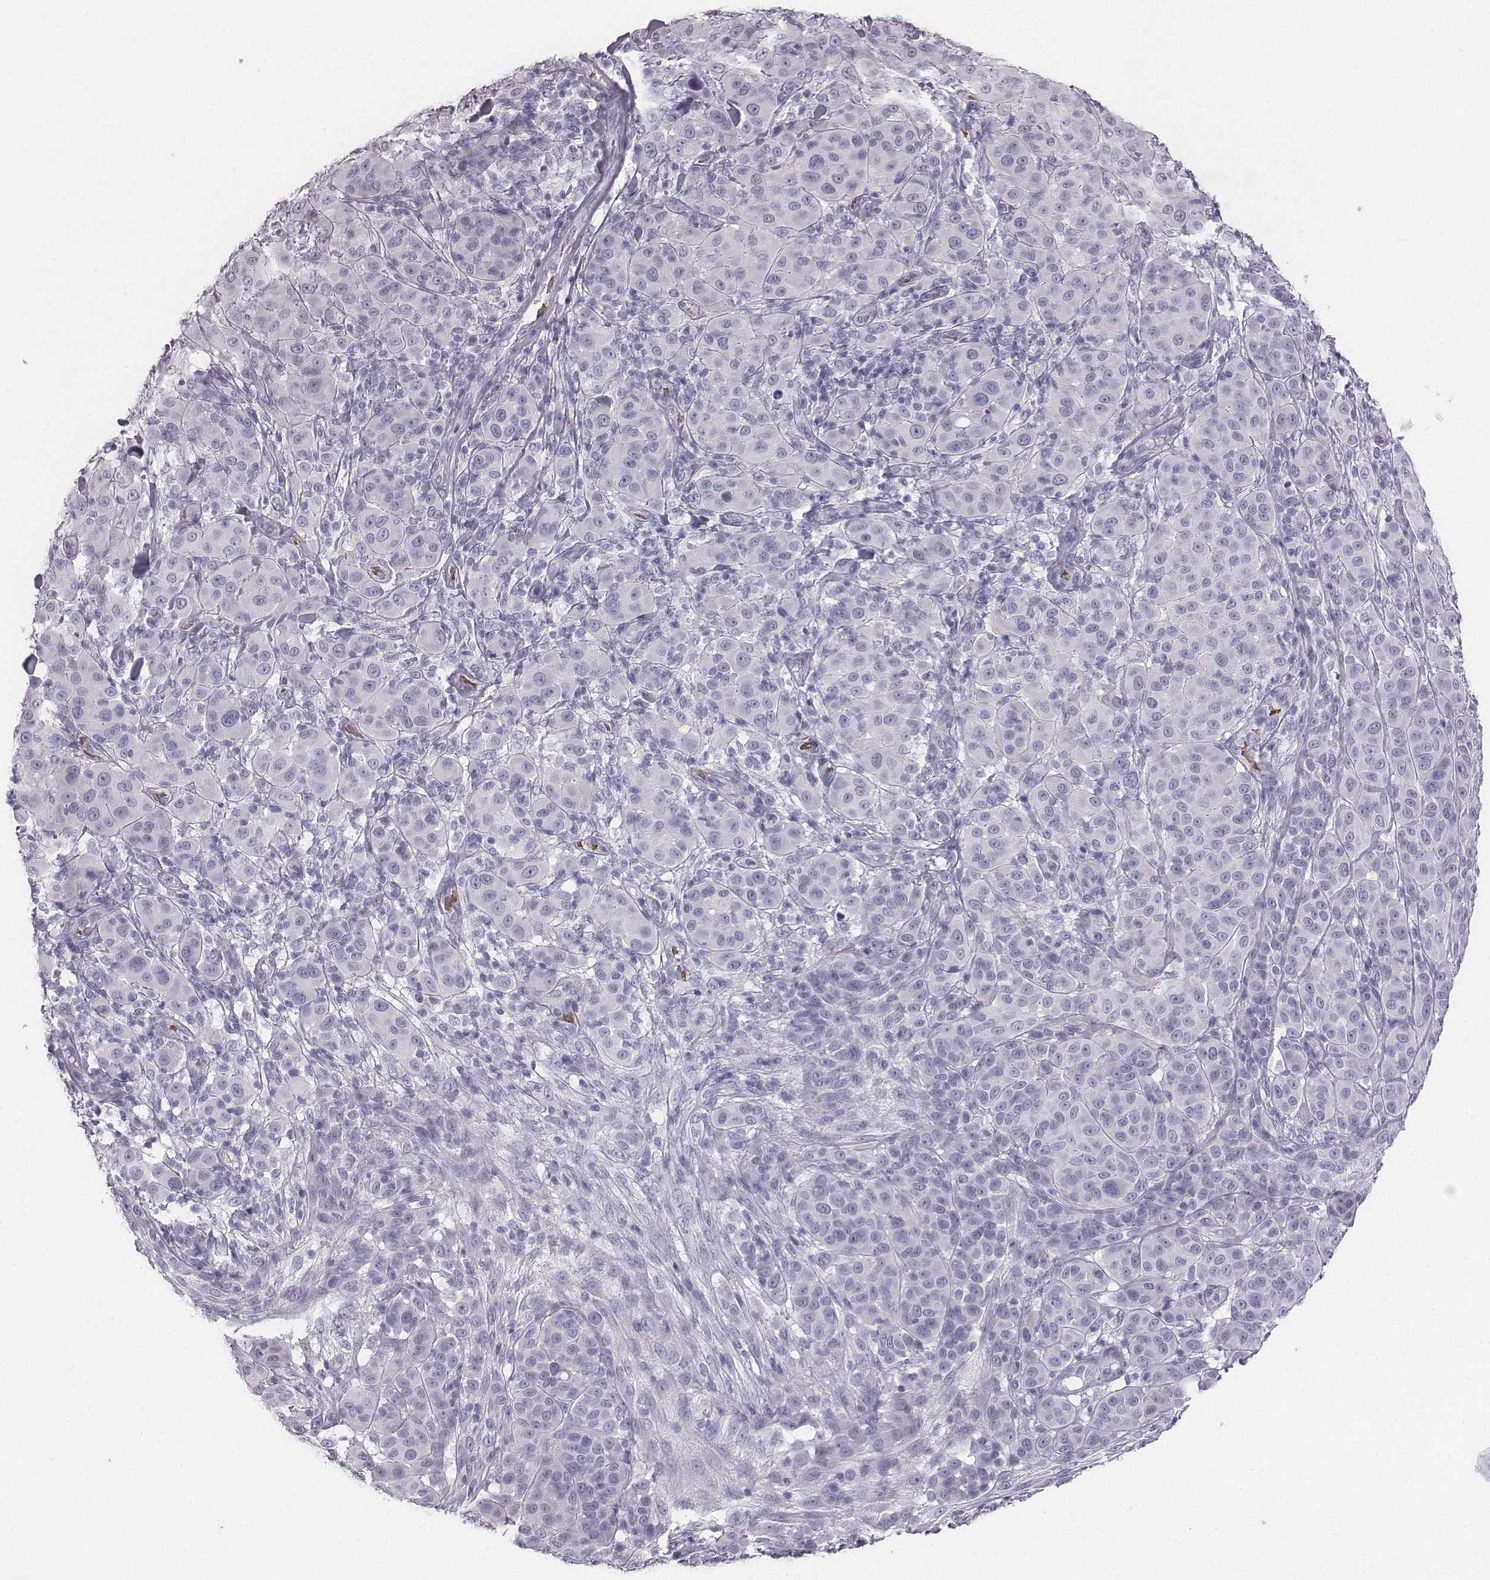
{"staining": {"intensity": "negative", "quantity": "none", "location": "none"}, "tissue": "melanoma", "cell_type": "Tumor cells", "image_type": "cancer", "snomed": [{"axis": "morphology", "description": "Malignant melanoma, NOS"}, {"axis": "topography", "description": "Skin"}], "caption": "A high-resolution photomicrograph shows immunohistochemistry (IHC) staining of melanoma, which reveals no significant expression in tumor cells.", "gene": "HBZ", "patient": {"sex": "female", "age": 87}}